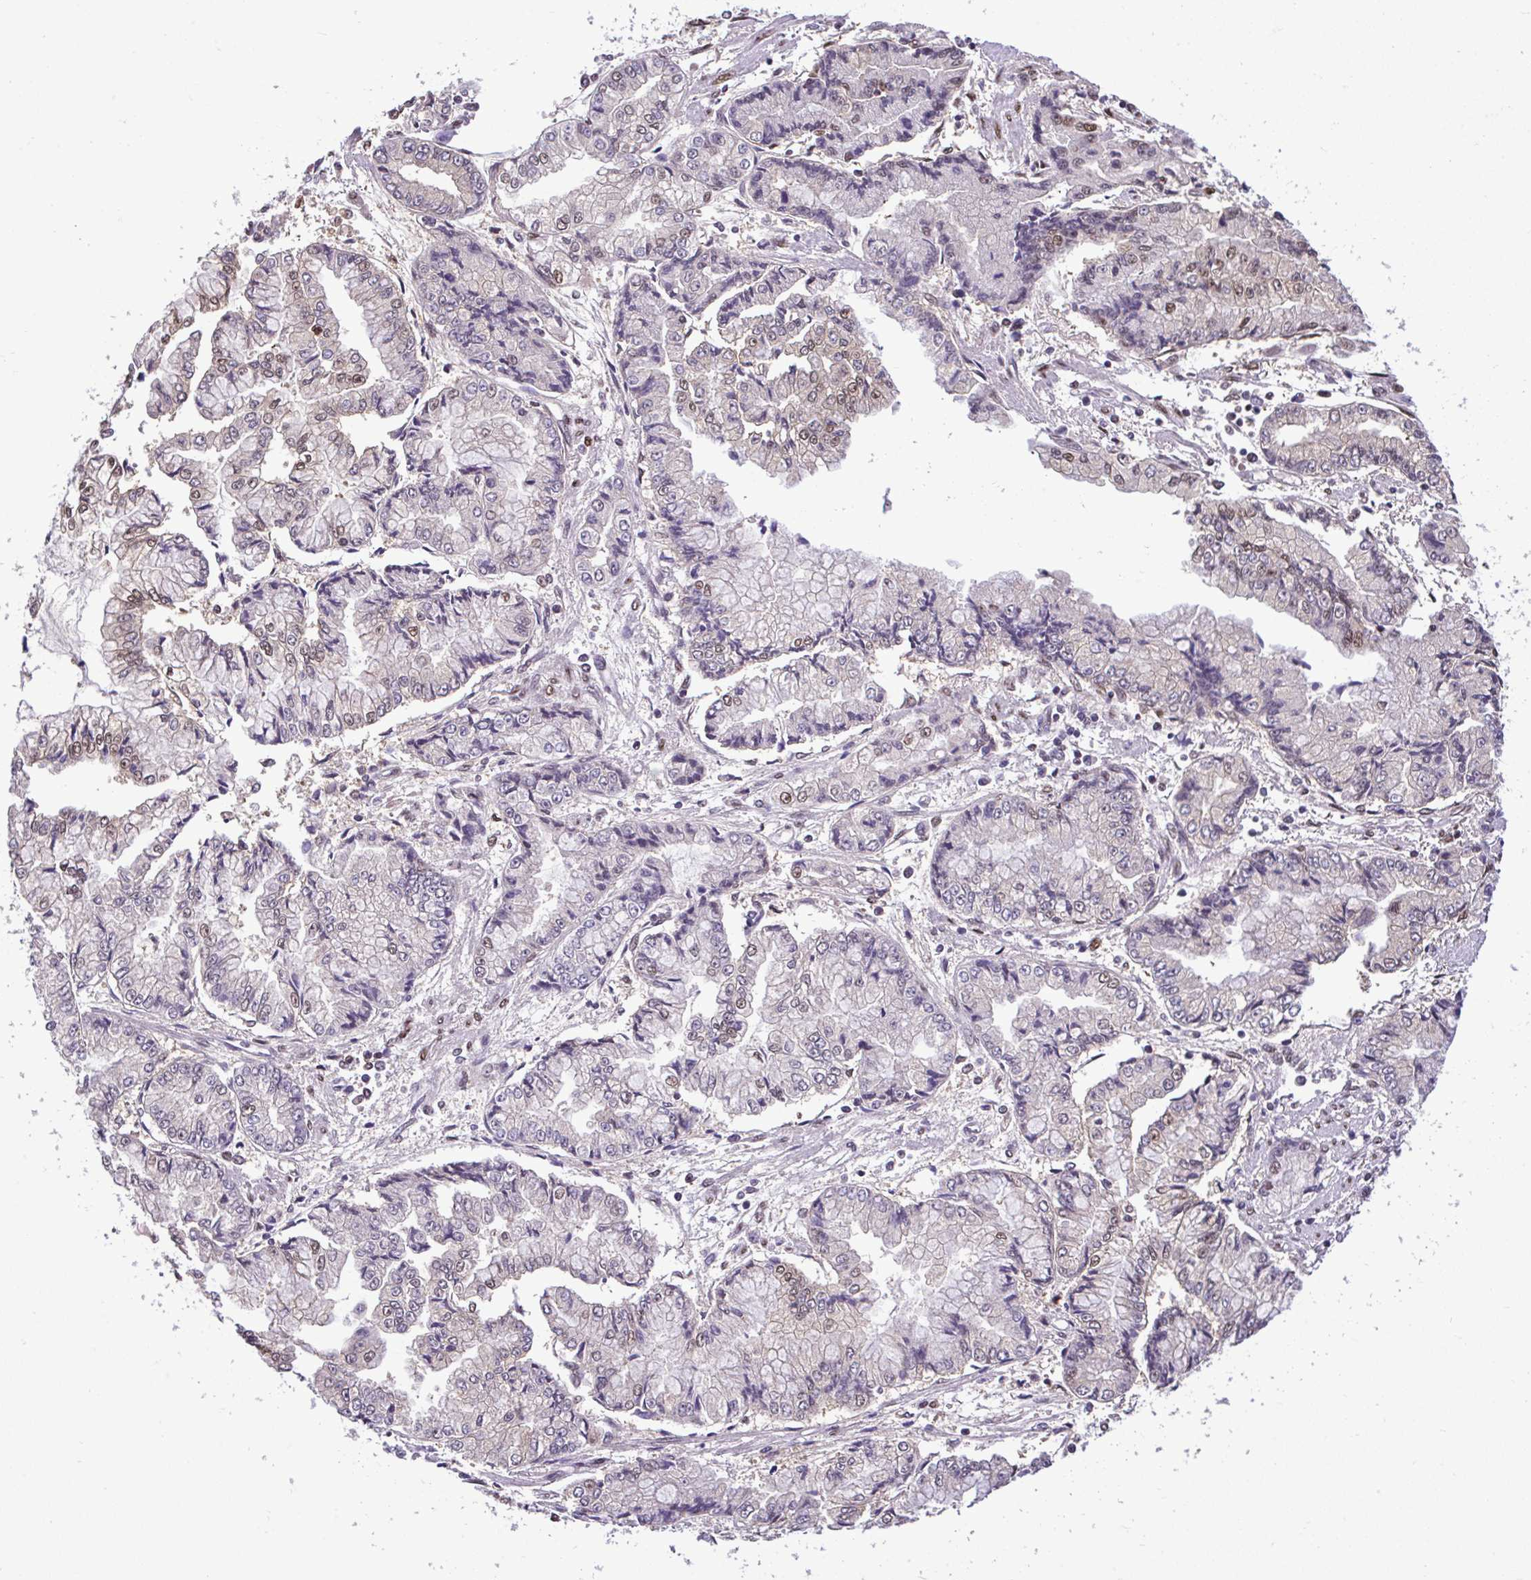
{"staining": {"intensity": "moderate", "quantity": "<25%", "location": "nuclear"}, "tissue": "stomach cancer", "cell_type": "Tumor cells", "image_type": "cancer", "snomed": [{"axis": "morphology", "description": "Adenocarcinoma, NOS"}, {"axis": "topography", "description": "Stomach, upper"}], "caption": "Immunohistochemistry (IHC) (DAB) staining of human stomach adenocarcinoma reveals moderate nuclear protein positivity in approximately <25% of tumor cells.", "gene": "GLIS3", "patient": {"sex": "female", "age": 74}}